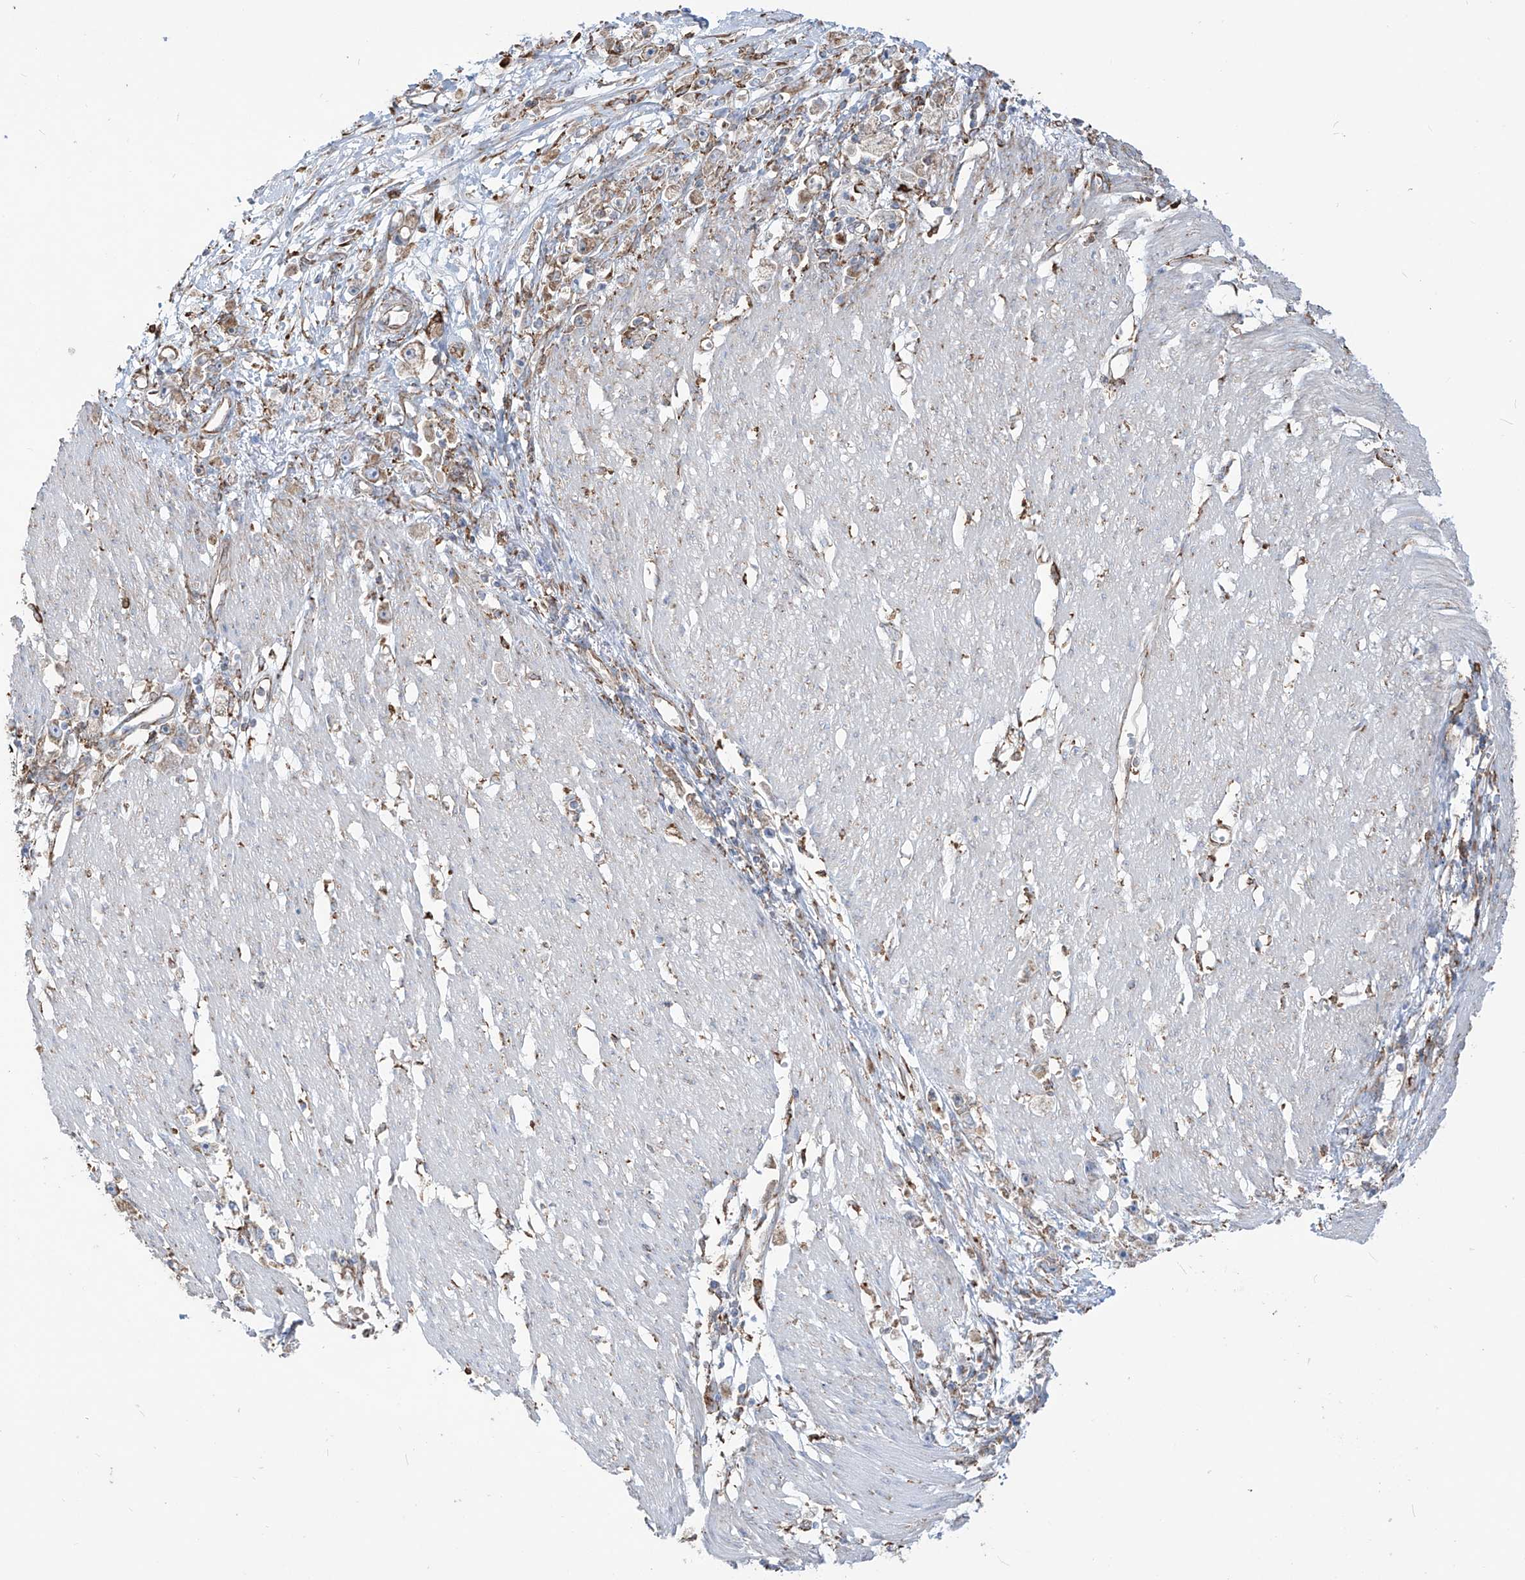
{"staining": {"intensity": "moderate", "quantity": ">75%", "location": "cytoplasmic/membranous"}, "tissue": "stomach cancer", "cell_type": "Tumor cells", "image_type": "cancer", "snomed": [{"axis": "morphology", "description": "Adenocarcinoma, NOS"}, {"axis": "topography", "description": "Stomach"}], "caption": "Protein staining of adenocarcinoma (stomach) tissue exhibits moderate cytoplasmic/membranous positivity in approximately >75% of tumor cells. Nuclei are stained in blue.", "gene": "PDIA6", "patient": {"sex": "female", "age": 59}}